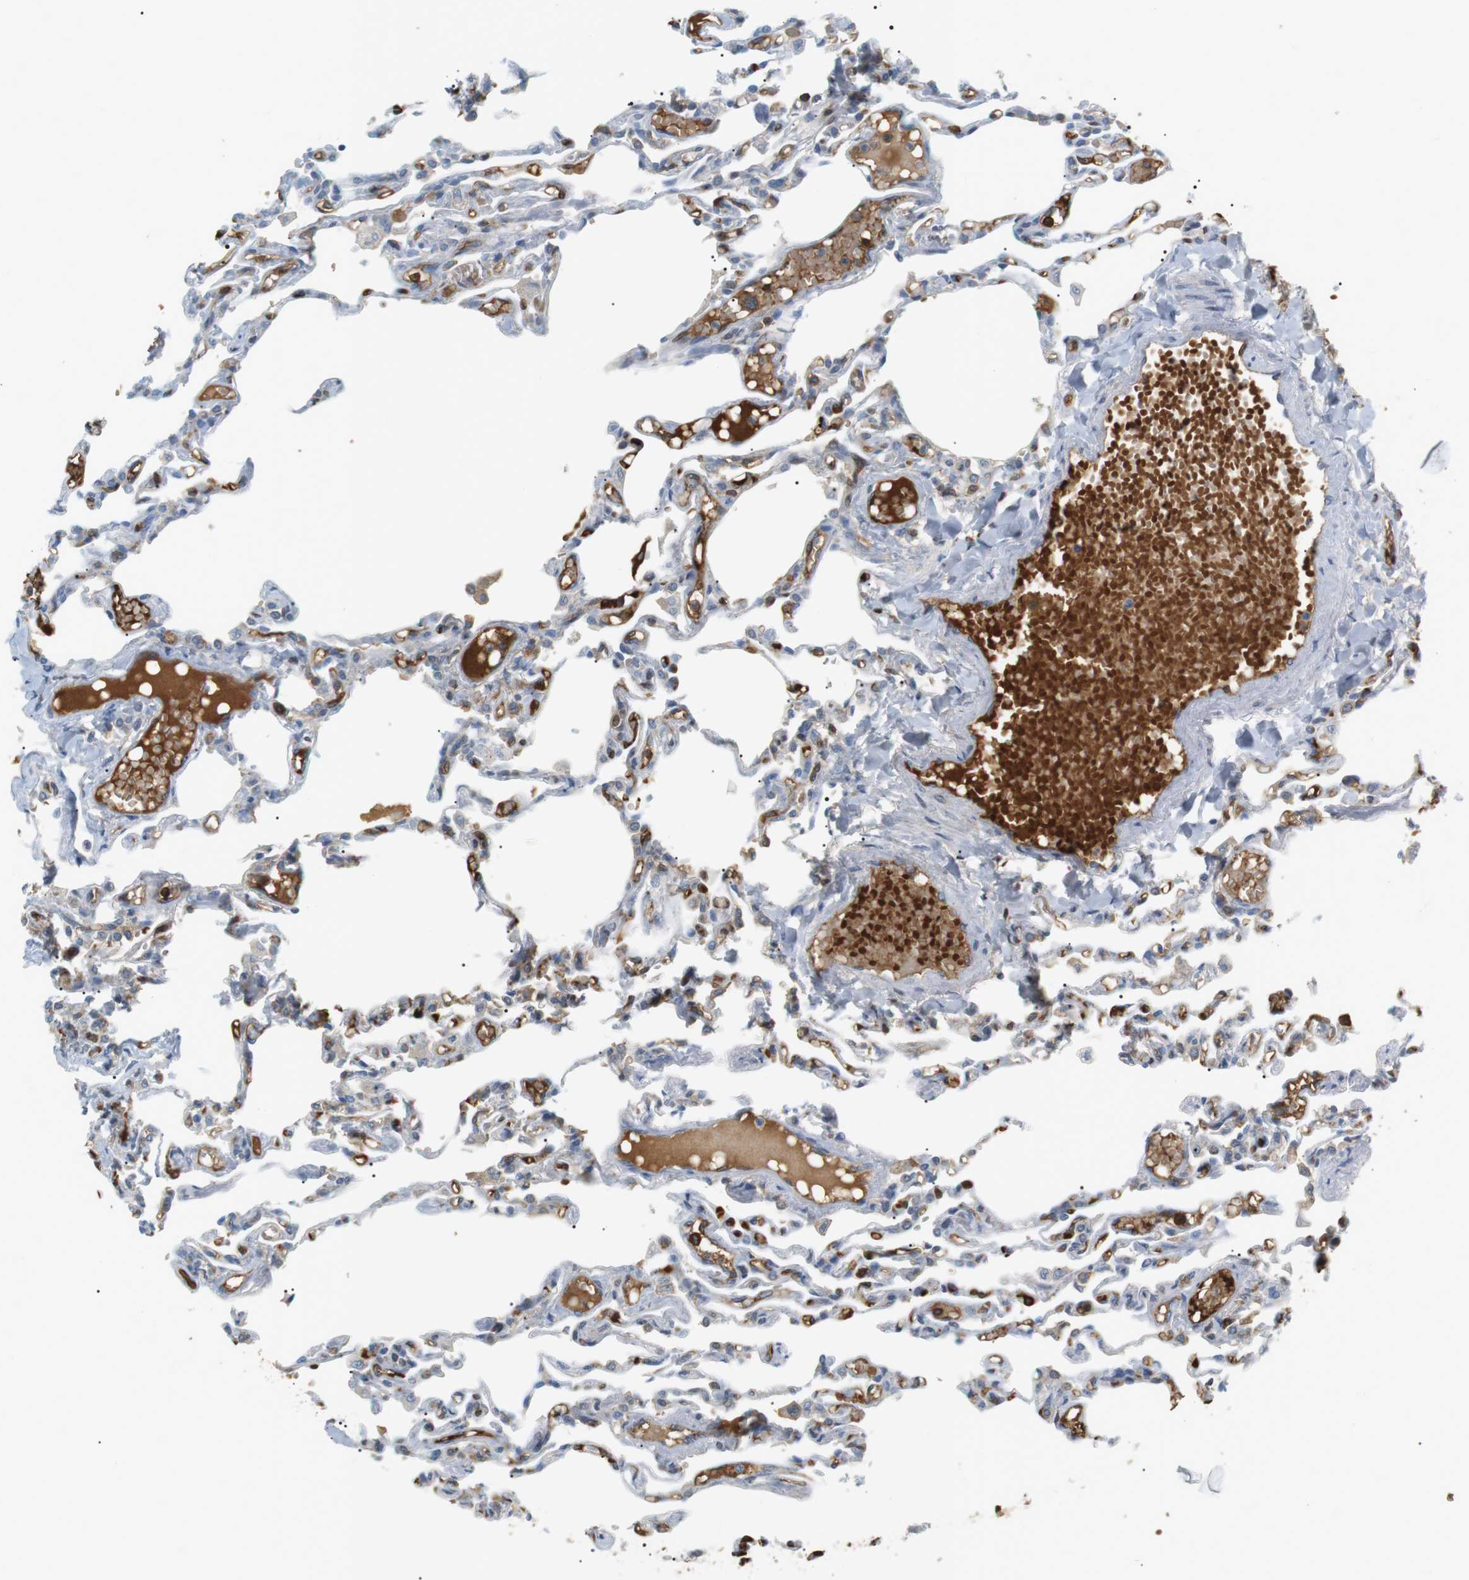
{"staining": {"intensity": "weak", "quantity": ">75%", "location": "cytoplasmic/membranous"}, "tissue": "lung", "cell_type": "Alveolar cells", "image_type": "normal", "snomed": [{"axis": "morphology", "description": "Normal tissue, NOS"}, {"axis": "topography", "description": "Lung"}], "caption": "Immunohistochemical staining of benign lung exhibits >75% levels of weak cytoplasmic/membranous protein positivity in about >75% of alveolar cells.", "gene": "ADCY10", "patient": {"sex": "male", "age": 21}}